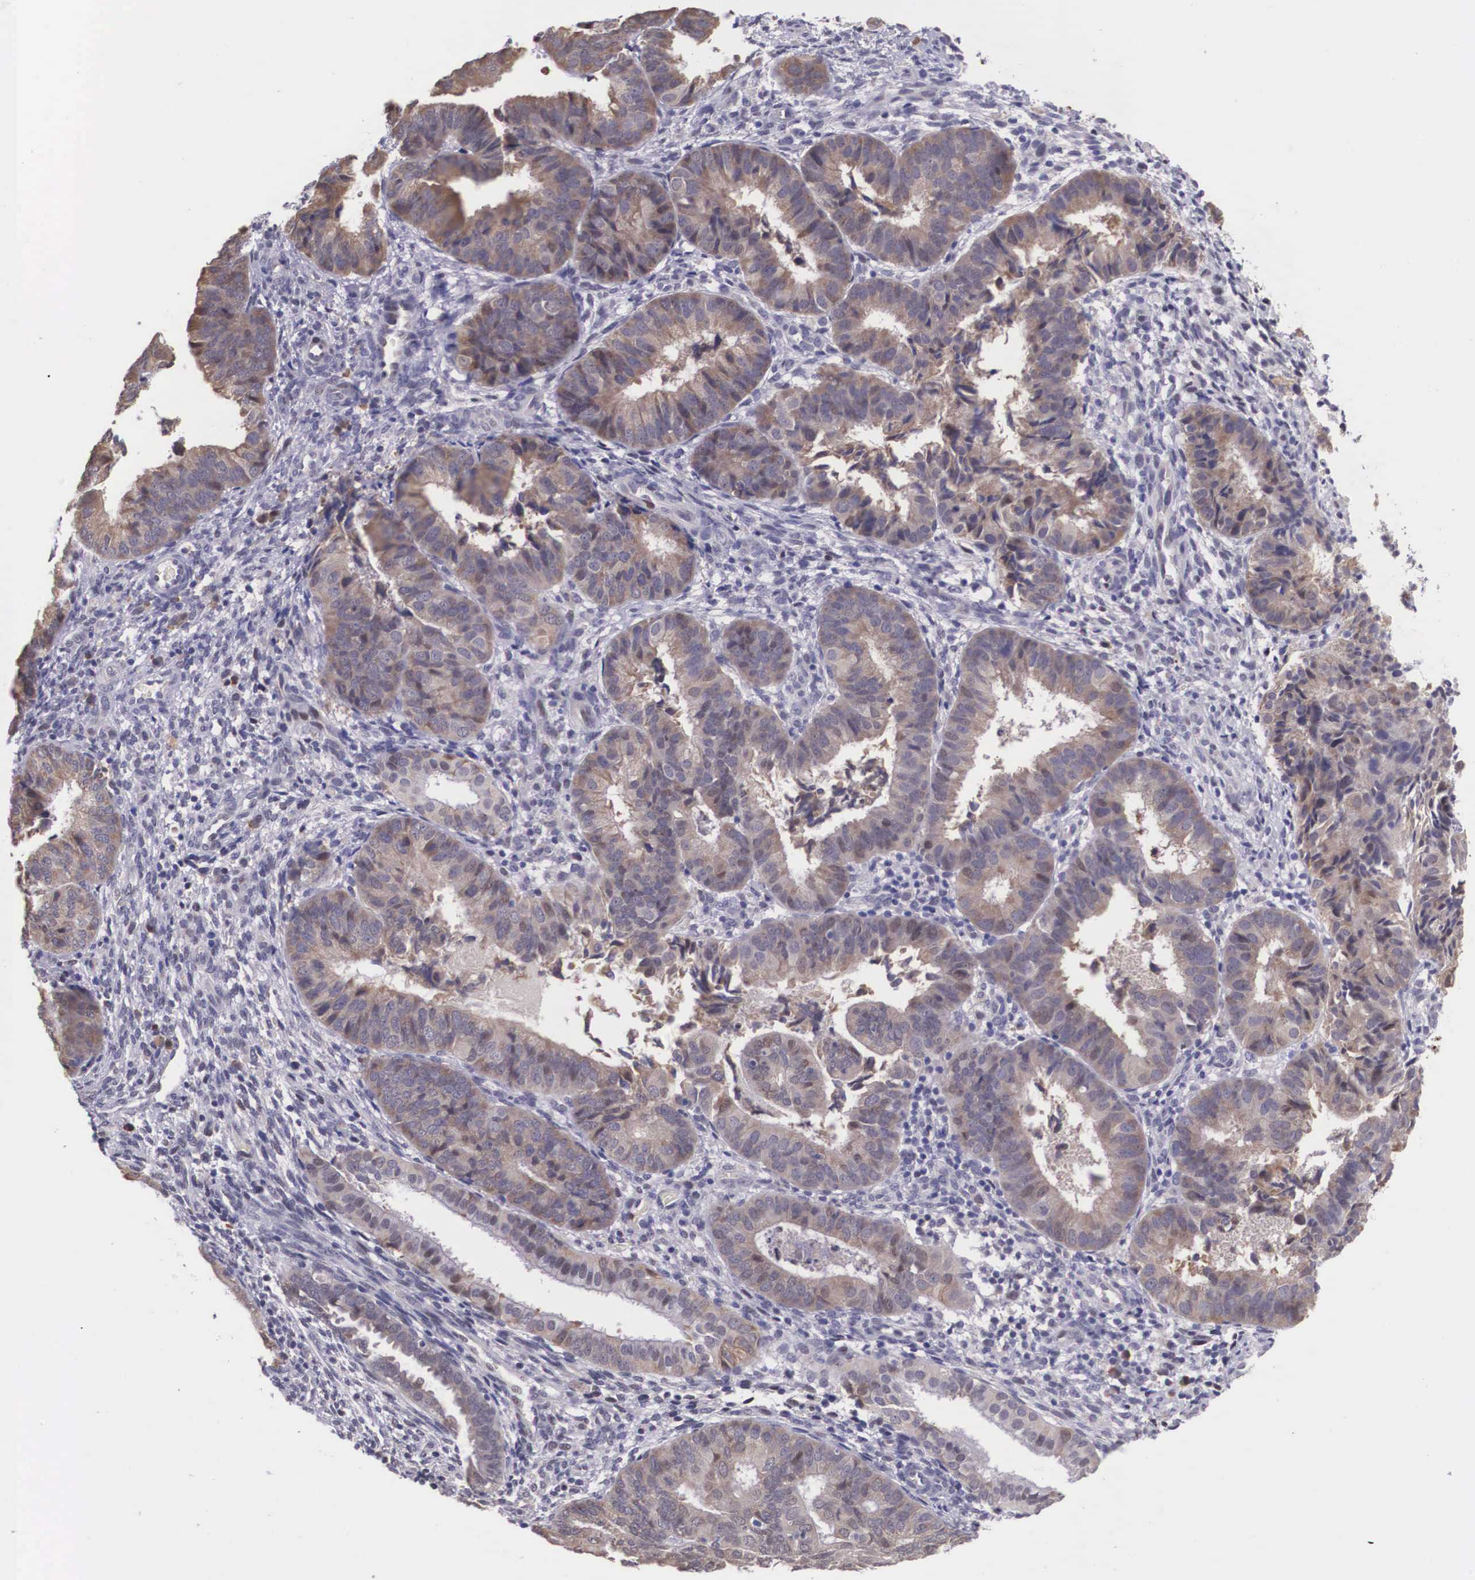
{"staining": {"intensity": "moderate", "quantity": "25%-75%", "location": "cytoplasmic/membranous"}, "tissue": "endometrial cancer", "cell_type": "Tumor cells", "image_type": "cancer", "snomed": [{"axis": "morphology", "description": "Adenocarcinoma, NOS"}, {"axis": "topography", "description": "Endometrium"}], "caption": "This image shows endometrial adenocarcinoma stained with immunohistochemistry to label a protein in brown. The cytoplasmic/membranous of tumor cells show moderate positivity for the protein. Nuclei are counter-stained blue.", "gene": "SLC25A21", "patient": {"sex": "female", "age": 63}}